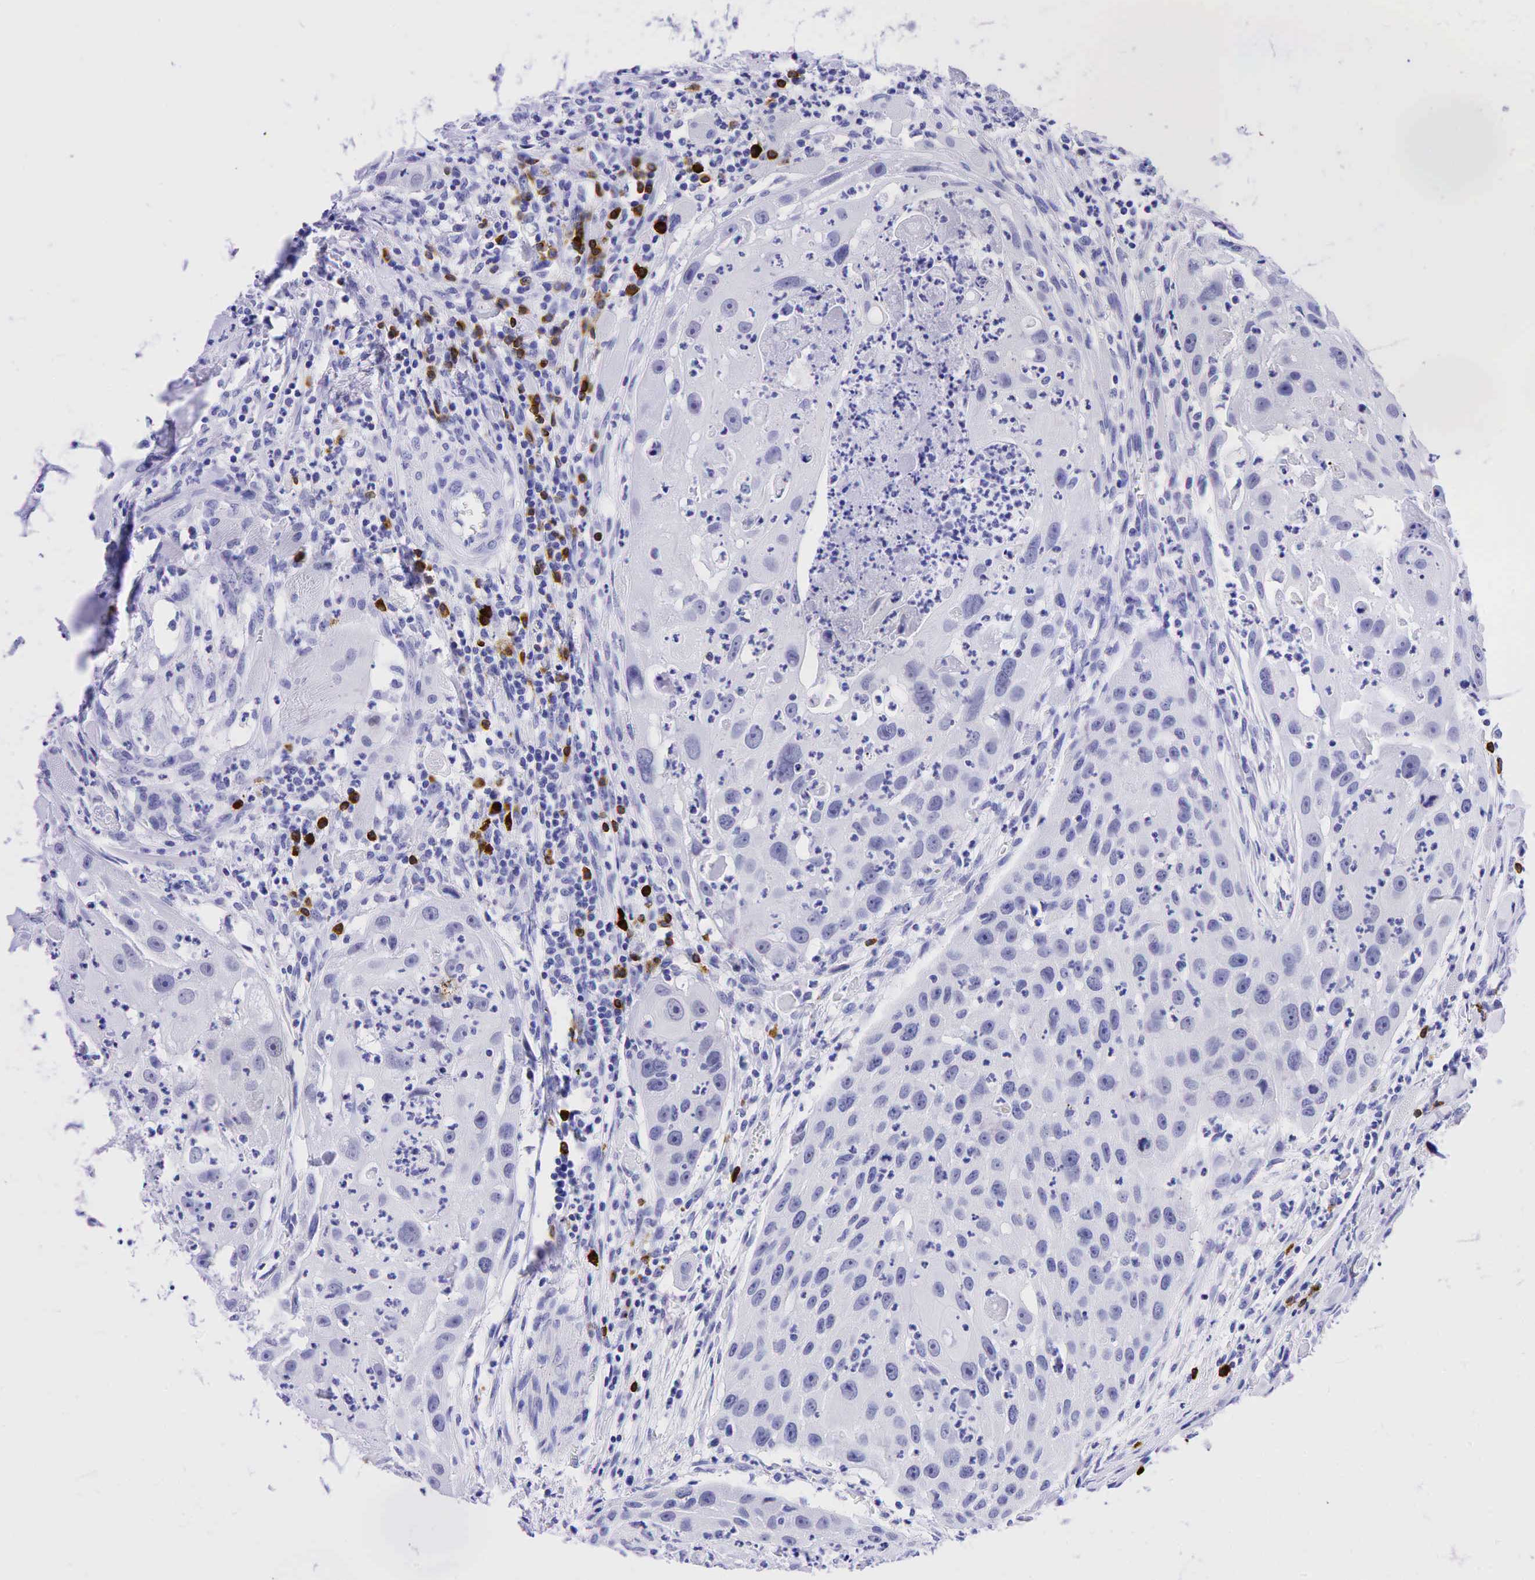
{"staining": {"intensity": "negative", "quantity": "none", "location": "none"}, "tissue": "head and neck cancer", "cell_type": "Tumor cells", "image_type": "cancer", "snomed": [{"axis": "morphology", "description": "Squamous cell carcinoma, NOS"}, {"axis": "topography", "description": "Head-Neck"}], "caption": "The histopathology image reveals no significant positivity in tumor cells of head and neck squamous cell carcinoma. (DAB (3,3'-diaminobenzidine) immunohistochemistry (IHC), high magnification).", "gene": "CD79A", "patient": {"sex": "male", "age": 64}}